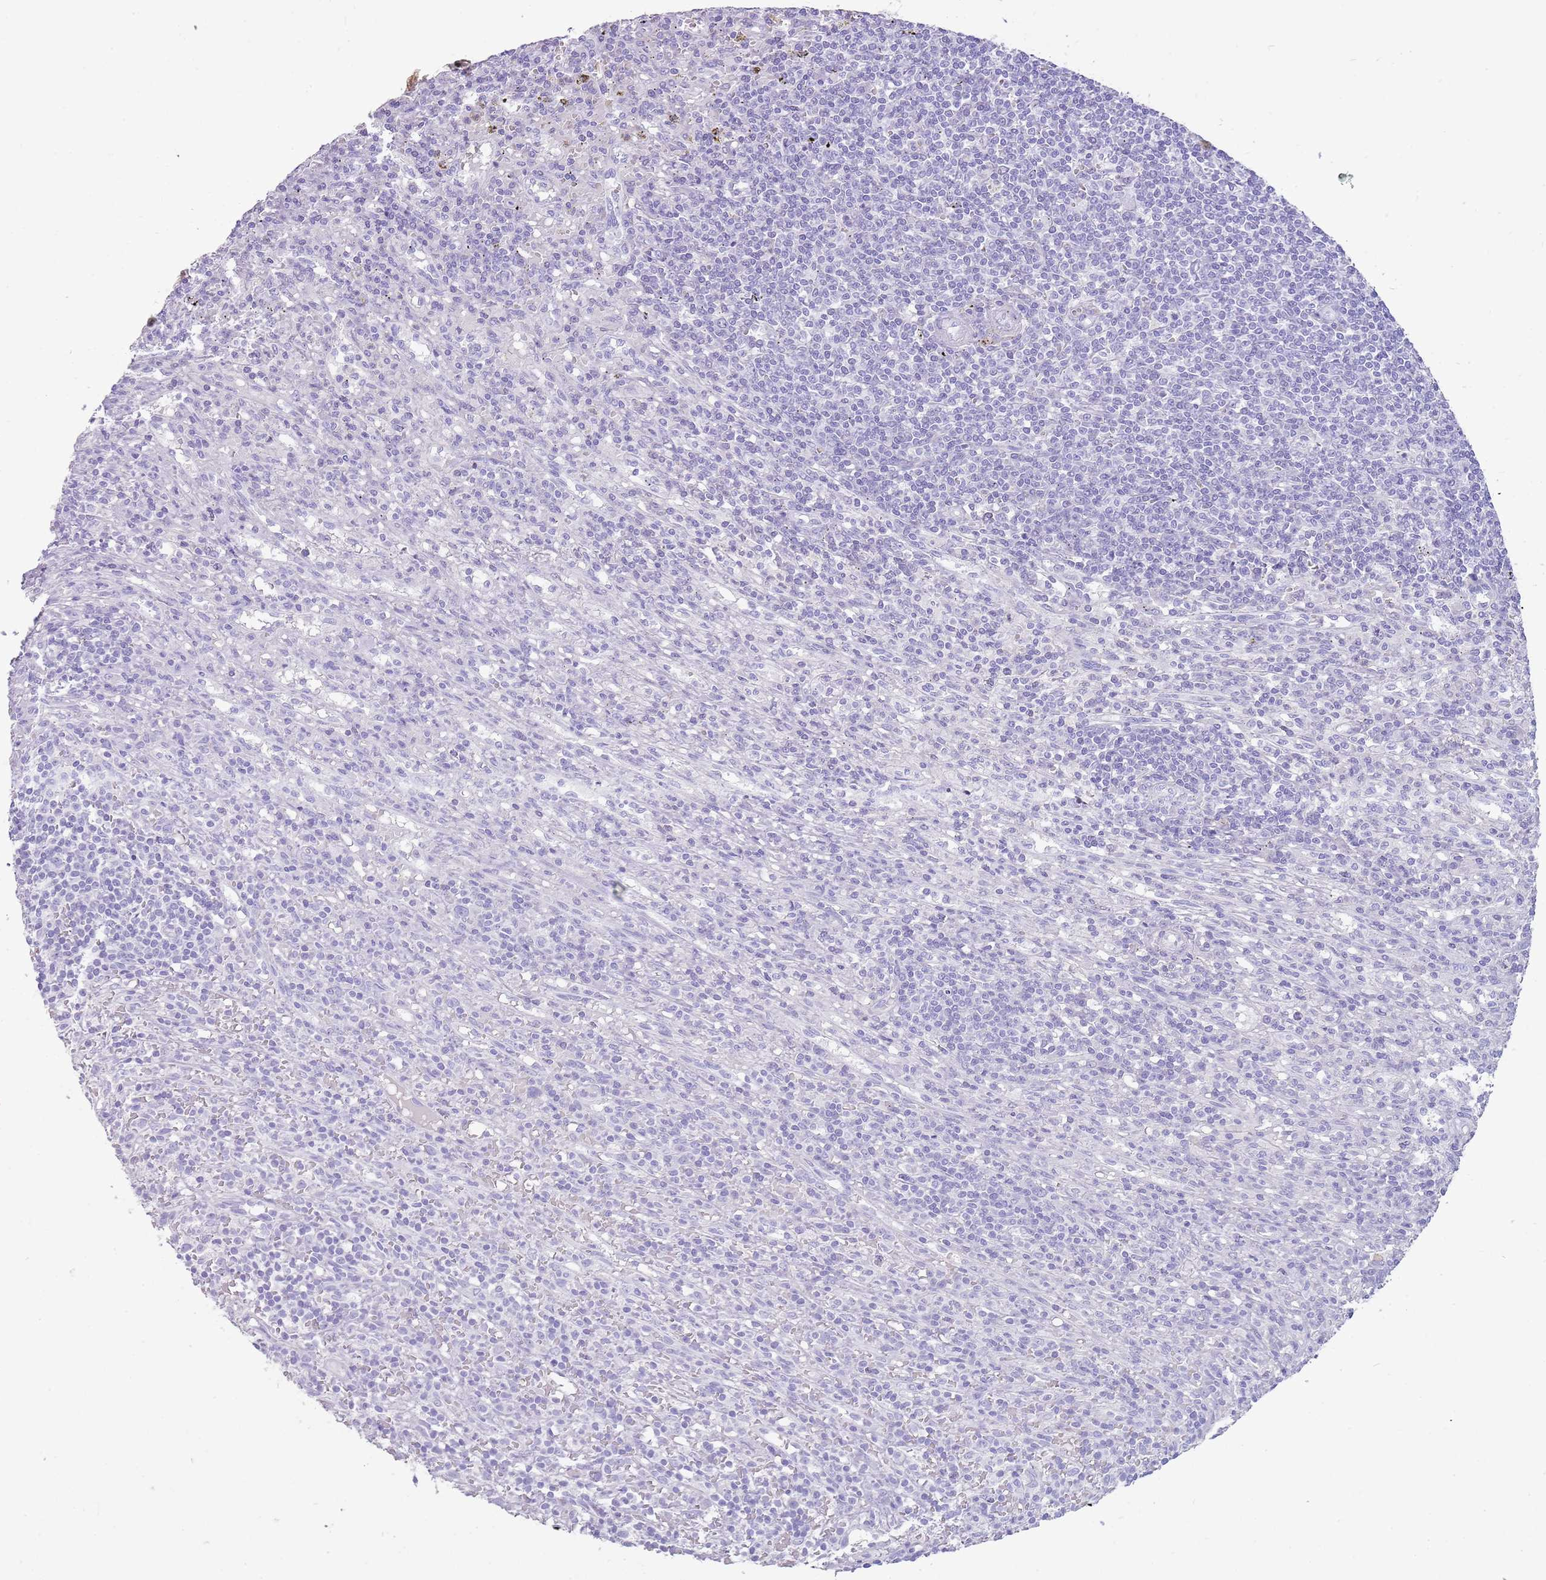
{"staining": {"intensity": "negative", "quantity": "none", "location": "none"}, "tissue": "lymphoma", "cell_type": "Tumor cells", "image_type": "cancer", "snomed": [{"axis": "morphology", "description": "Malignant lymphoma, non-Hodgkin's type, Low grade"}, {"axis": "topography", "description": "Spleen"}], "caption": "Tumor cells show no significant protein positivity in lymphoma. (Immunohistochemistry, brightfield microscopy, high magnification).", "gene": "NBPF3", "patient": {"sex": "male", "age": 76}}